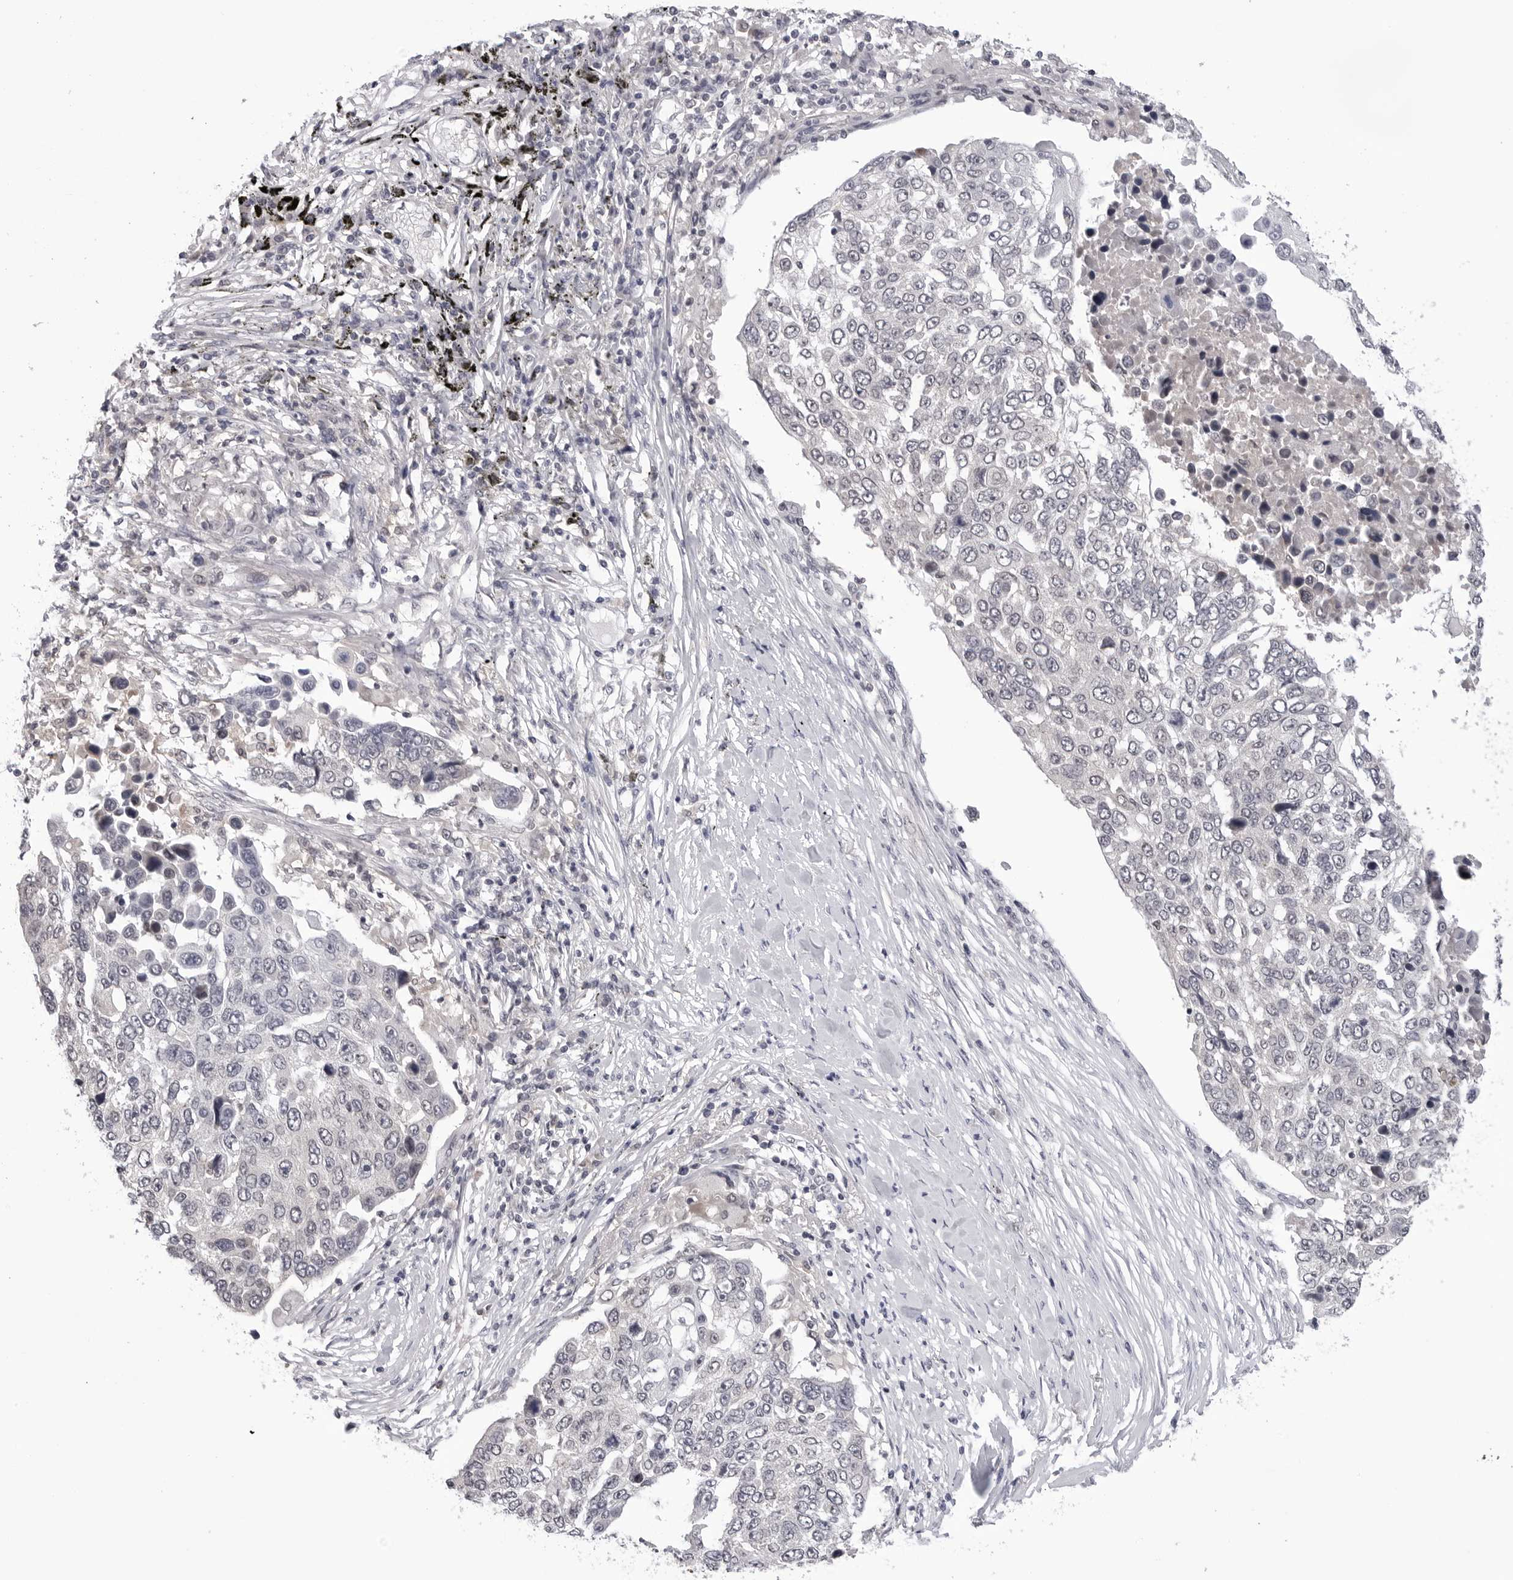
{"staining": {"intensity": "negative", "quantity": "none", "location": "none"}, "tissue": "lung cancer", "cell_type": "Tumor cells", "image_type": "cancer", "snomed": [{"axis": "morphology", "description": "Squamous cell carcinoma, NOS"}, {"axis": "topography", "description": "Lung"}], "caption": "Immunohistochemistry of human squamous cell carcinoma (lung) displays no staining in tumor cells. The staining is performed using DAB (3,3'-diaminobenzidine) brown chromogen with nuclei counter-stained in using hematoxylin.", "gene": "CDK20", "patient": {"sex": "male", "age": 66}}